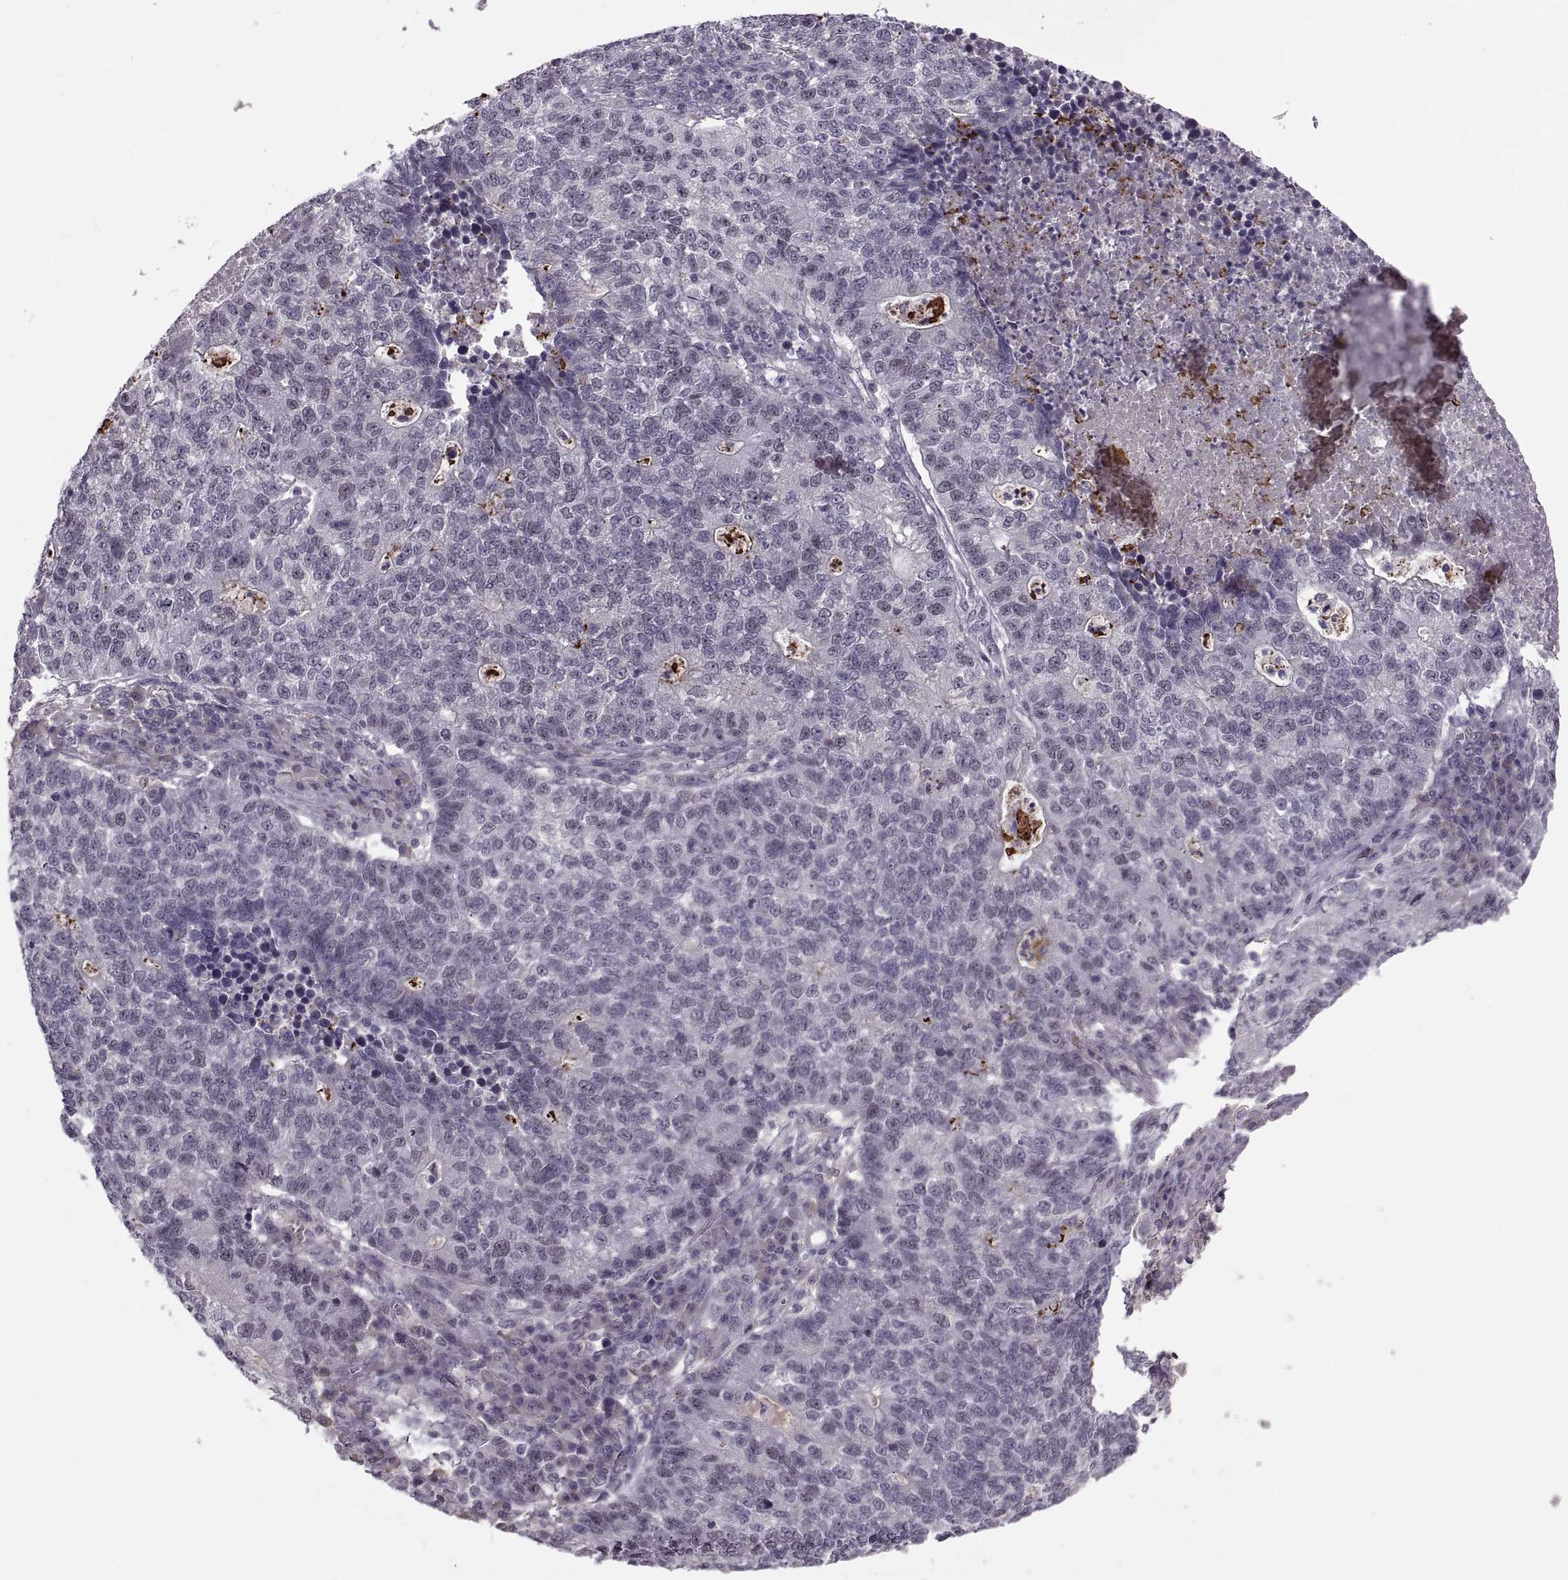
{"staining": {"intensity": "negative", "quantity": "none", "location": "none"}, "tissue": "lung cancer", "cell_type": "Tumor cells", "image_type": "cancer", "snomed": [{"axis": "morphology", "description": "Adenocarcinoma, NOS"}, {"axis": "topography", "description": "Lung"}], "caption": "Immunohistochemistry (IHC) of human lung cancer displays no expression in tumor cells.", "gene": "CACNA1F", "patient": {"sex": "male", "age": 57}}